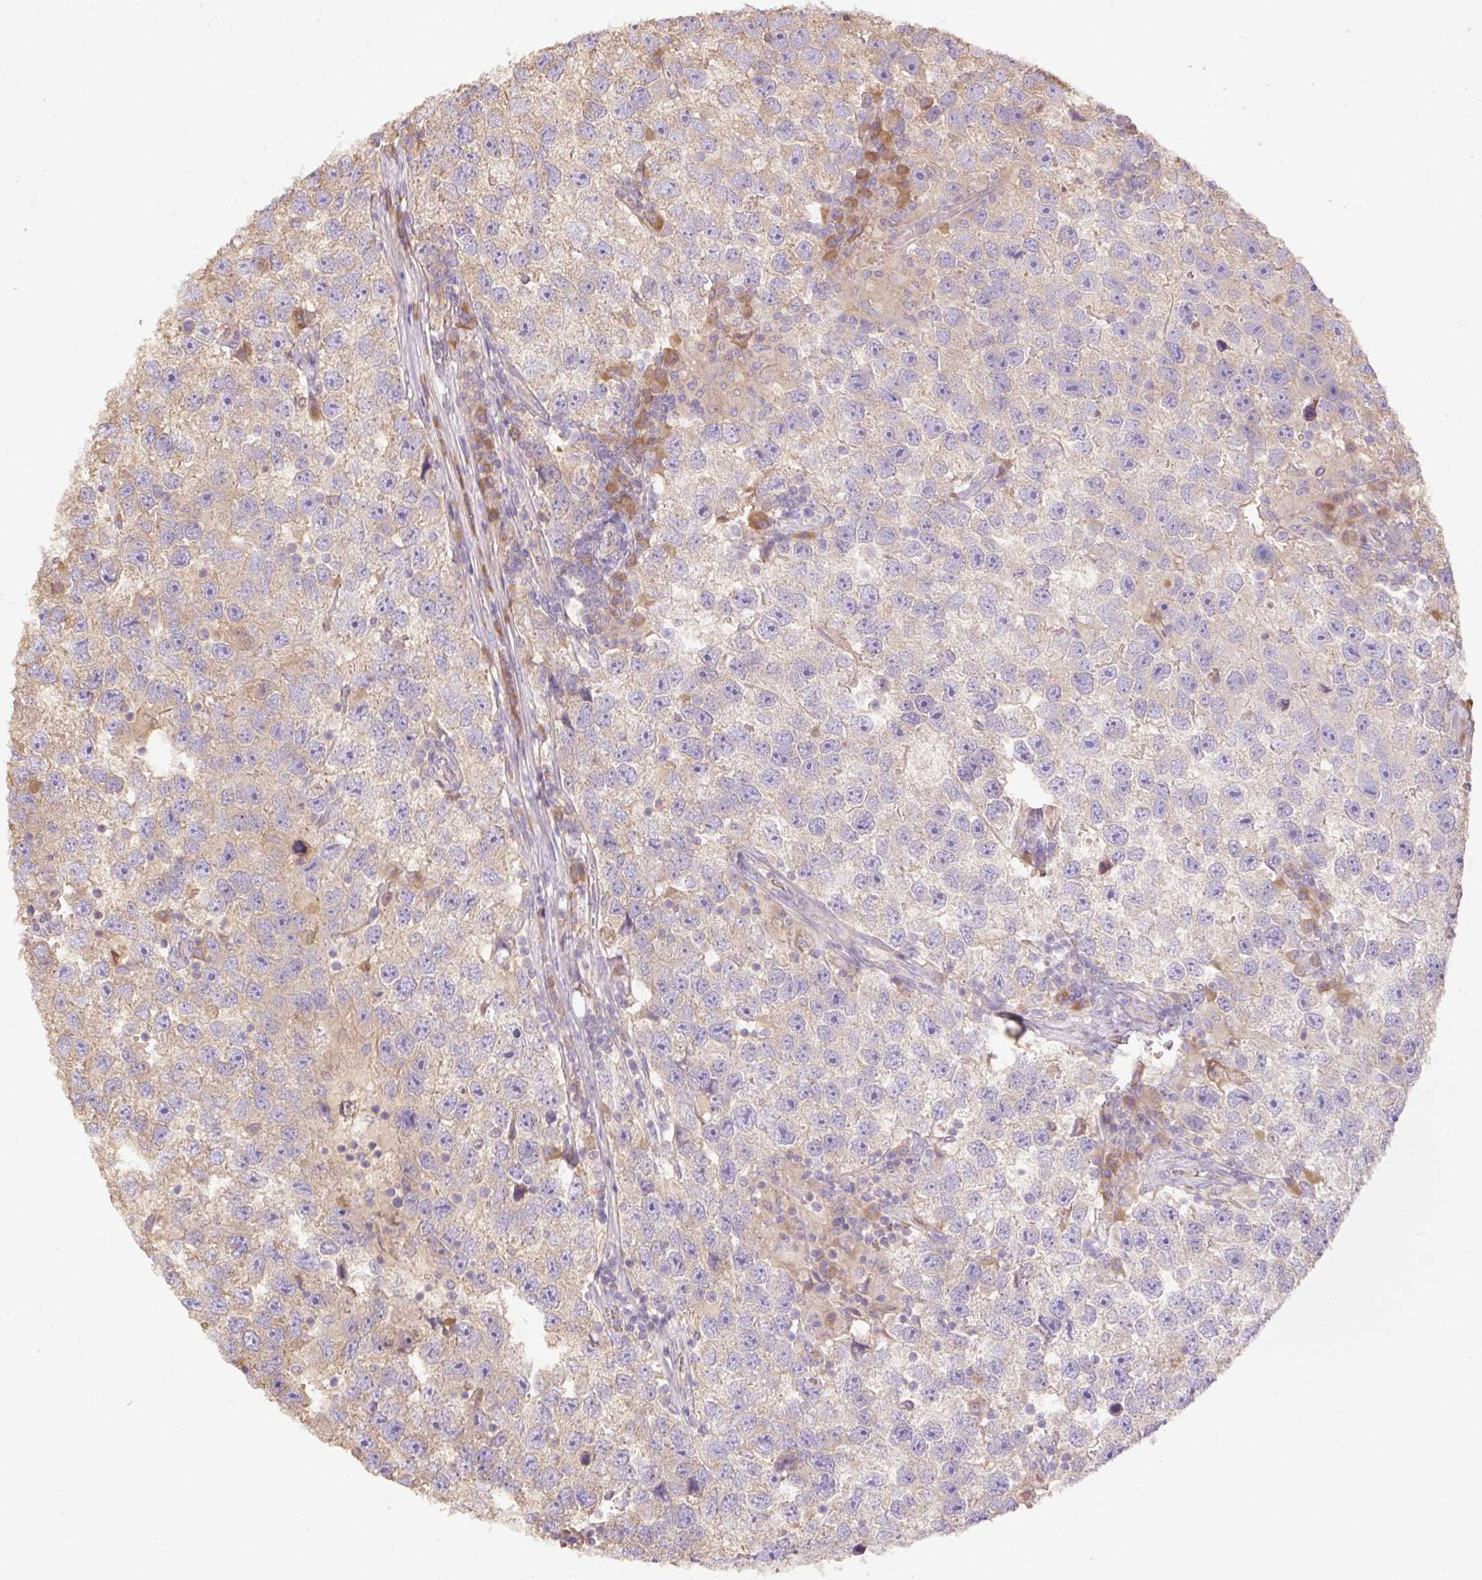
{"staining": {"intensity": "weak", "quantity": "25%-75%", "location": "cytoplasmic/membranous"}, "tissue": "testis cancer", "cell_type": "Tumor cells", "image_type": "cancer", "snomed": [{"axis": "morphology", "description": "Seminoma, NOS"}, {"axis": "topography", "description": "Testis"}], "caption": "Immunohistochemistry histopathology image of neoplastic tissue: human testis cancer stained using IHC displays low levels of weak protein expression localized specifically in the cytoplasmic/membranous of tumor cells, appearing as a cytoplasmic/membranous brown color.", "gene": "DESI1", "patient": {"sex": "male", "age": 26}}